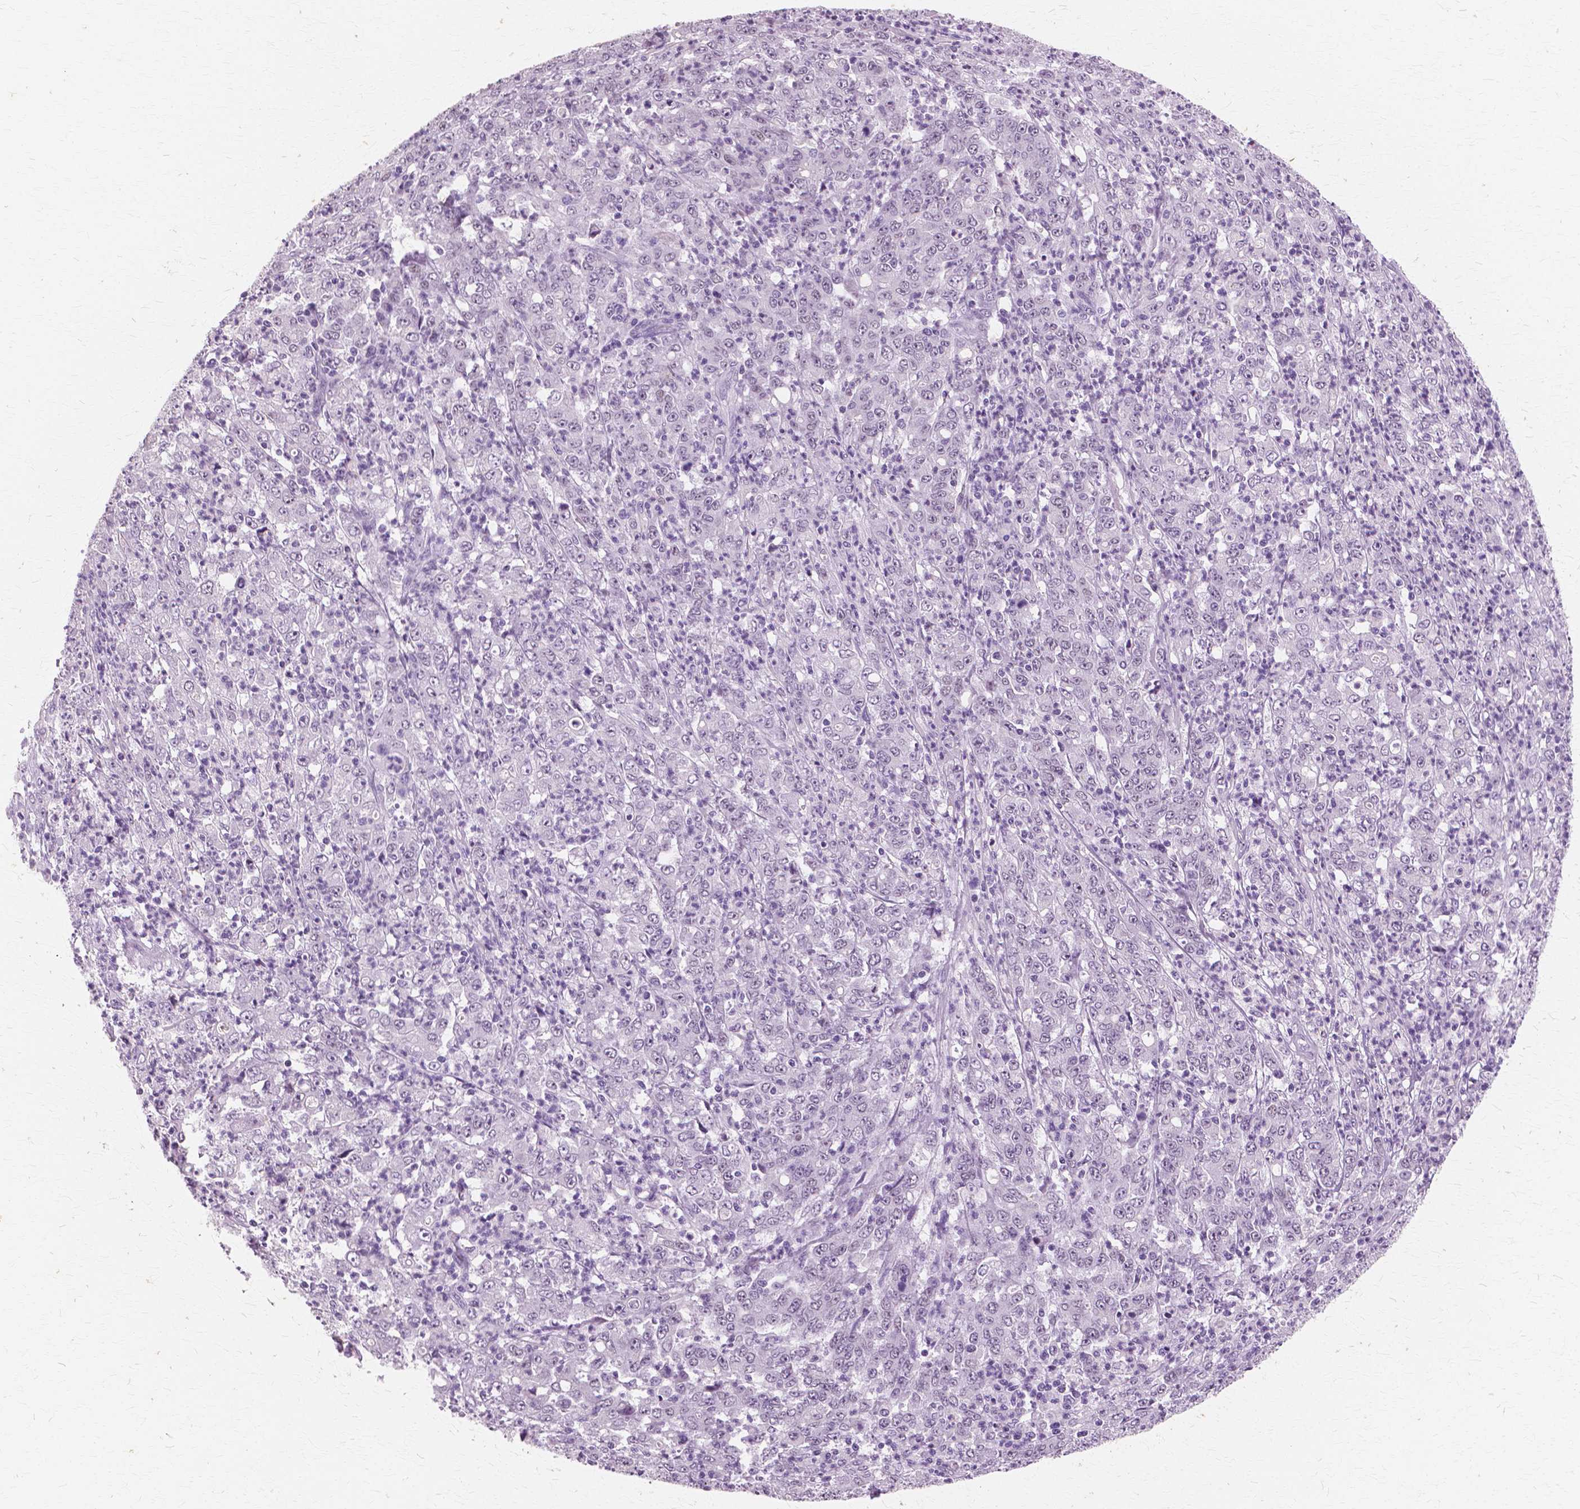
{"staining": {"intensity": "negative", "quantity": "none", "location": "none"}, "tissue": "stomach cancer", "cell_type": "Tumor cells", "image_type": "cancer", "snomed": [{"axis": "morphology", "description": "Adenocarcinoma, NOS"}, {"axis": "topography", "description": "Stomach, lower"}], "caption": "This is a micrograph of immunohistochemistry (IHC) staining of stomach adenocarcinoma, which shows no staining in tumor cells. (DAB immunohistochemistry, high magnification).", "gene": "SFTPD", "patient": {"sex": "female", "age": 71}}